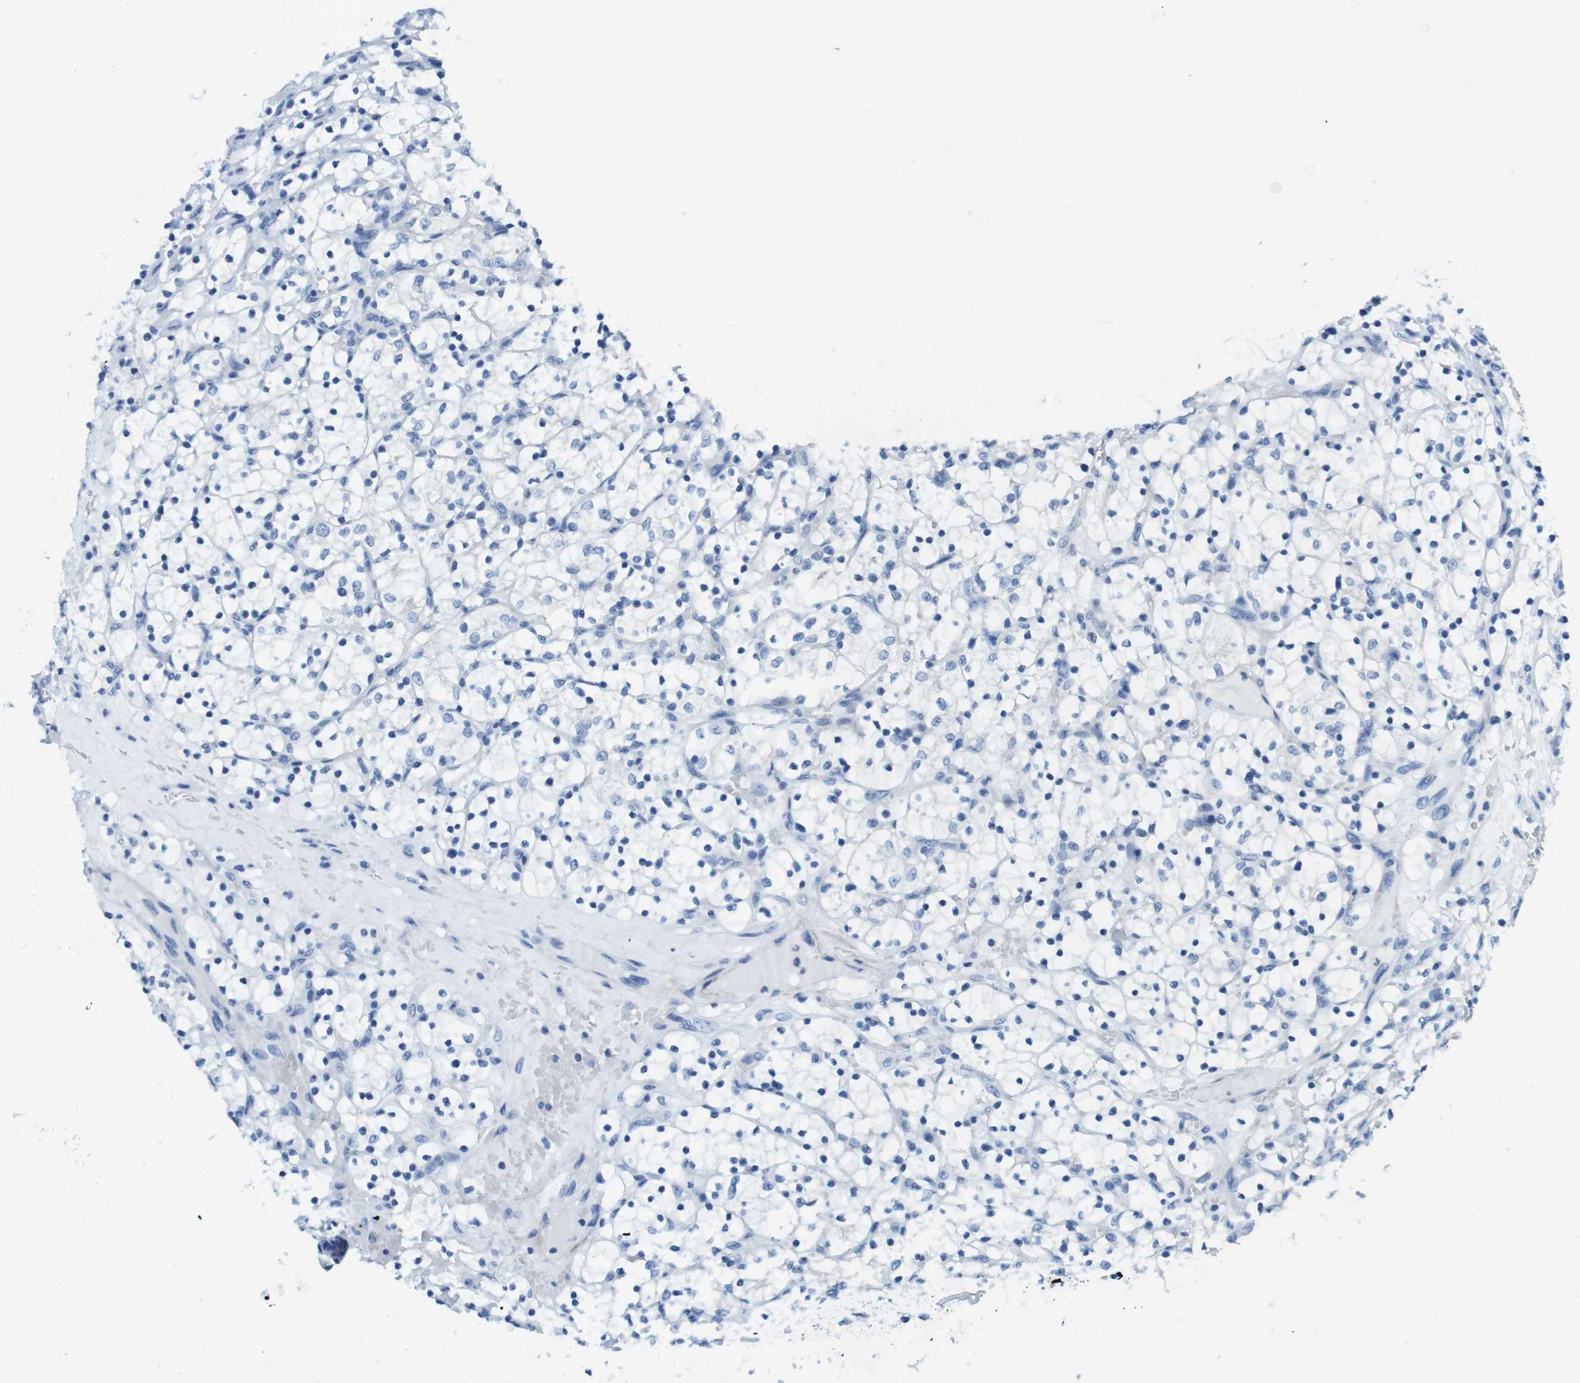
{"staining": {"intensity": "negative", "quantity": "none", "location": "none"}, "tissue": "renal cancer", "cell_type": "Tumor cells", "image_type": "cancer", "snomed": [{"axis": "morphology", "description": "Adenocarcinoma, NOS"}, {"axis": "topography", "description": "Kidney"}], "caption": "Renal cancer (adenocarcinoma) was stained to show a protein in brown. There is no significant positivity in tumor cells. (DAB immunohistochemistry with hematoxylin counter stain).", "gene": "ASIC5", "patient": {"sex": "female", "age": 69}}